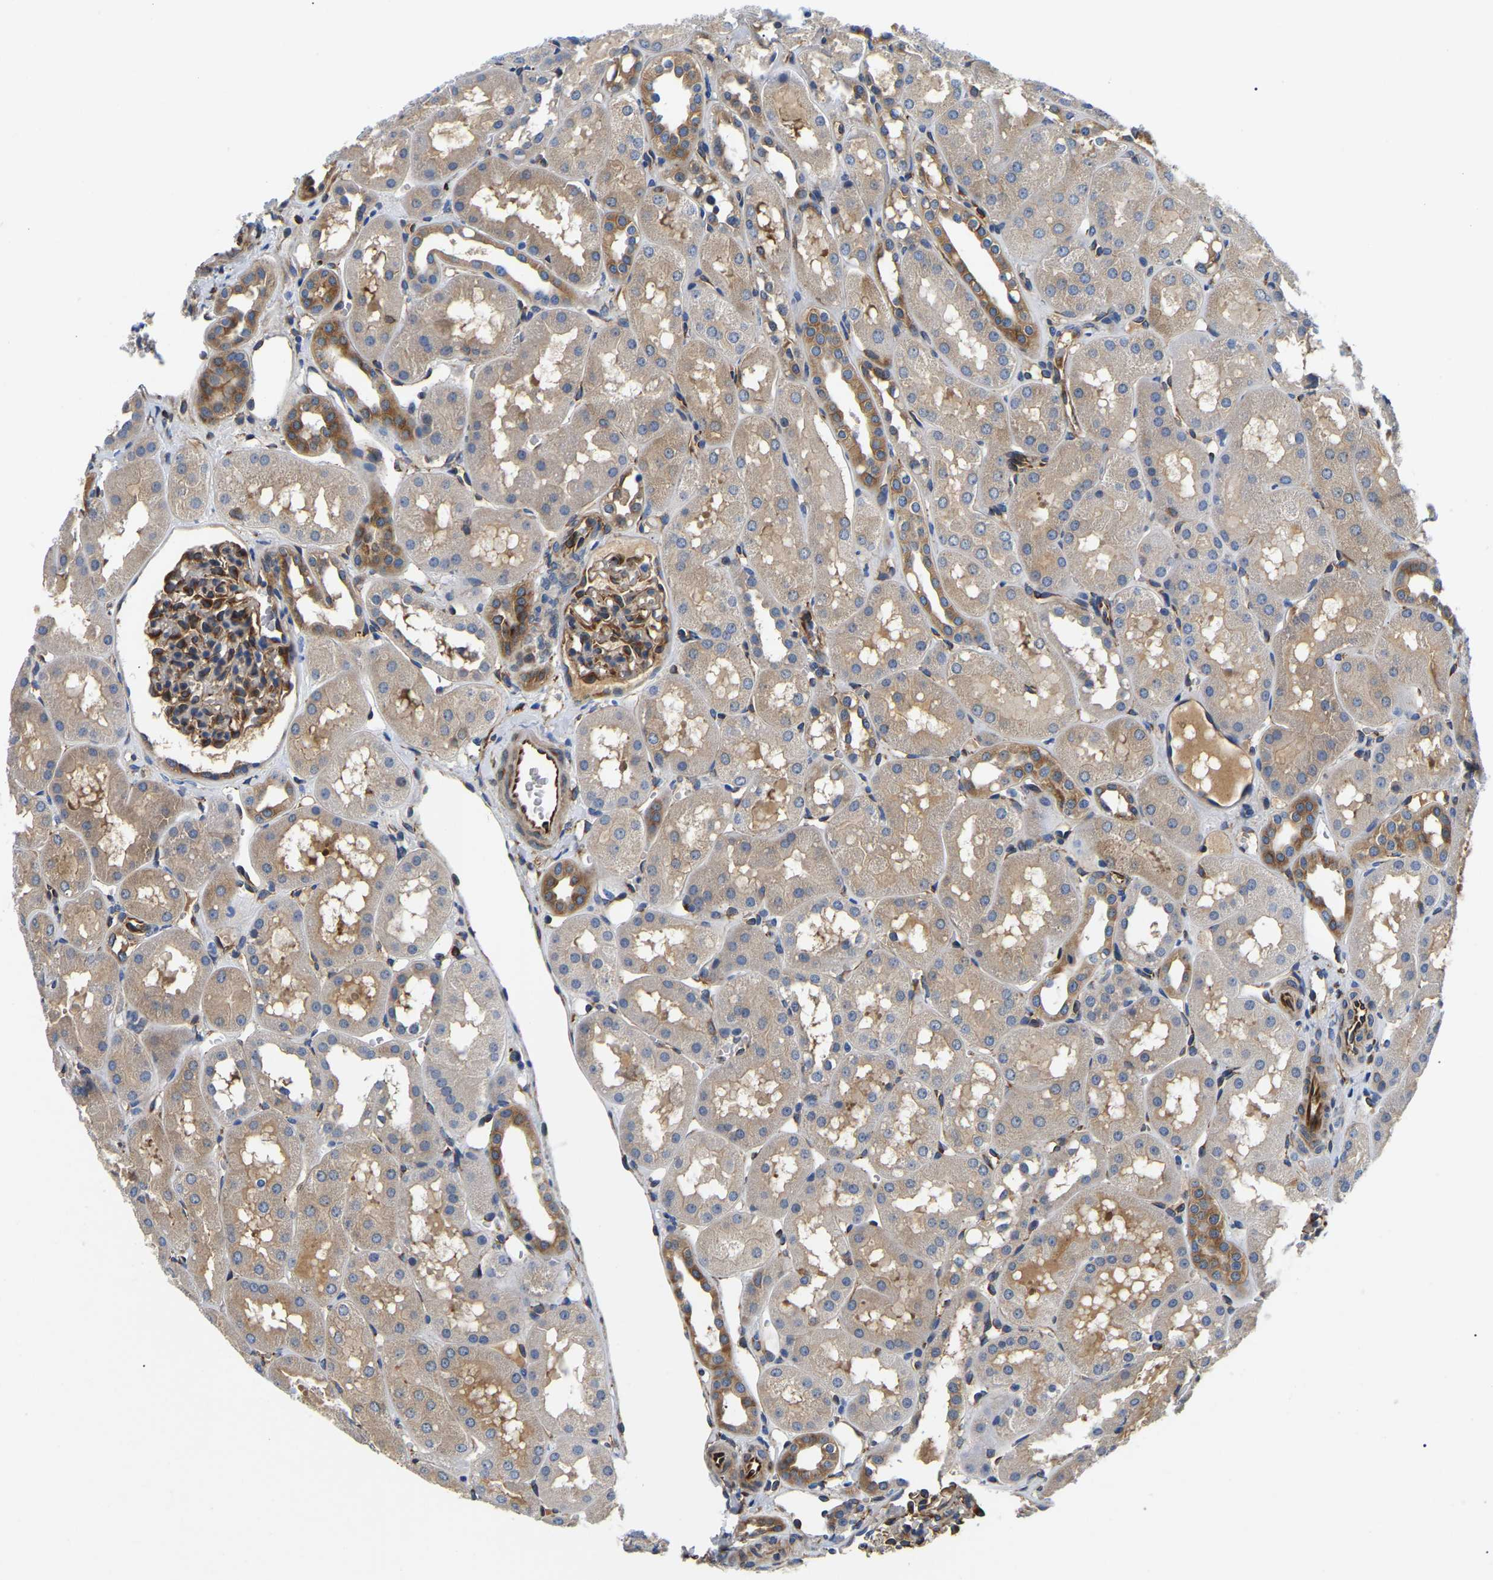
{"staining": {"intensity": "strong", "quantity": "25%-75%", "location": "cytoplasmic/membranous"}, "tissue": "kidney", "cell_type": "Cells in glomeruli", "image_type": "normal", "snomed": [{"axis": "morphology", "description": "Normal tissue, NOS"}, {"axis": "topography", "description": "Kidney"}, {"axis": "topography", "description": "Urinary bladder"}], "caption": "A brown stain labels strong cytoplasmic/membranous expression of a protein in cells in glomeruli of normal kidney.", "gene": "DUSP8", "patient": {"sex": "male", "age": 16}}